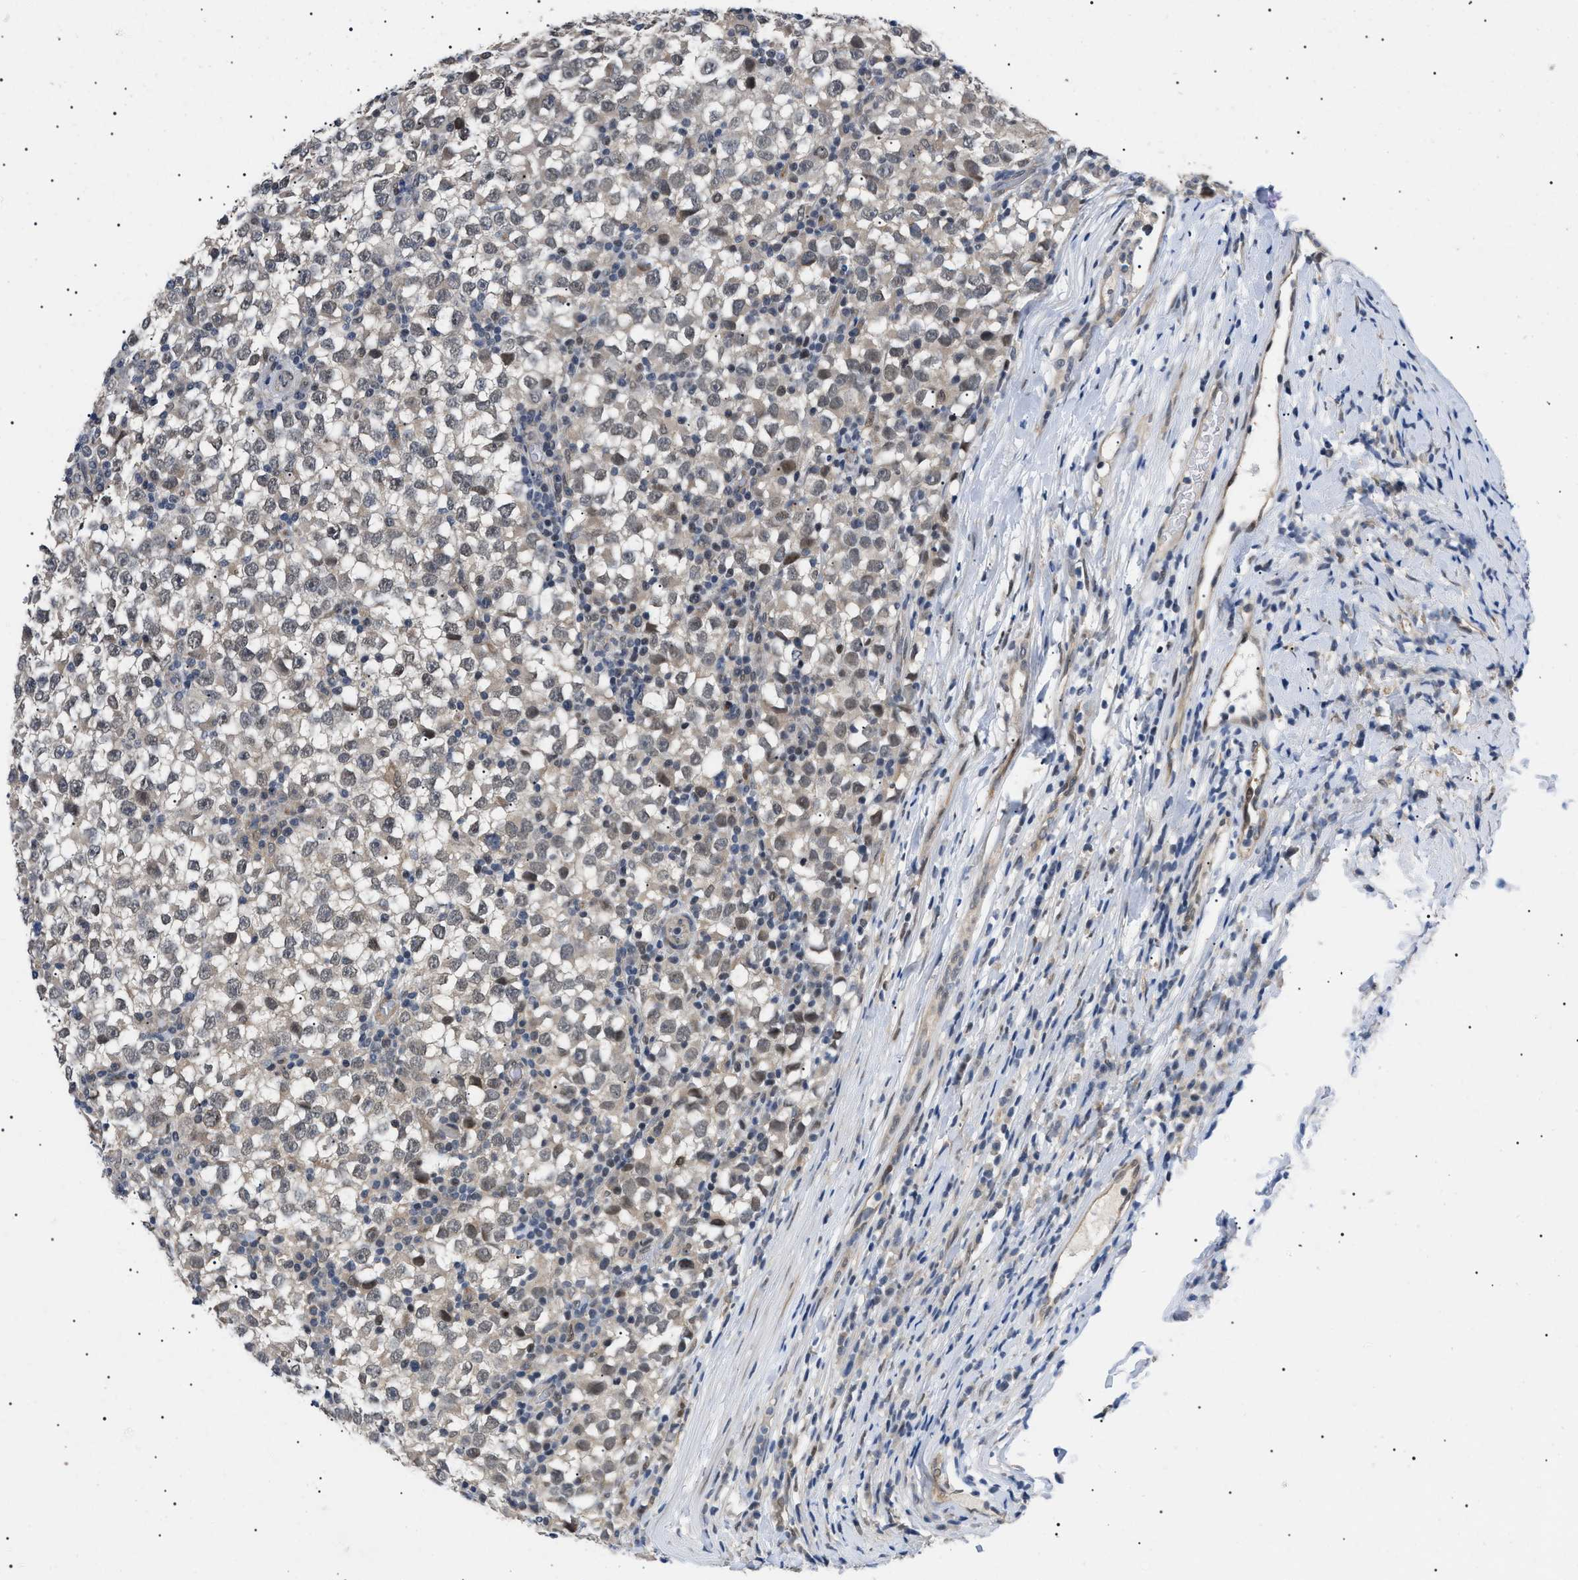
{"staining": {"intensity": "moderate", "quantity": ">75%", "location": "cytoplasmic/membranous,nuclear"}, "tissue": "testis cancer", "cell_type": "Tumor cells", "image_type": "cancer", "snomed": [{"axis": "morphology", "description": "Seminoma, NOS"}, {"axis": "topography", "description": "Testis"}], "caption": "Immunohistochemistry (IHC) photomicrograph of human seminoma (testis) stained for a protein (brown), which shows medium levels of moderate cytoplasmic/membranous and nuclear staining in about >75% of tumor cells.", "gene": "GARRE1", "patient": {"sex": "male", "age": 65}}